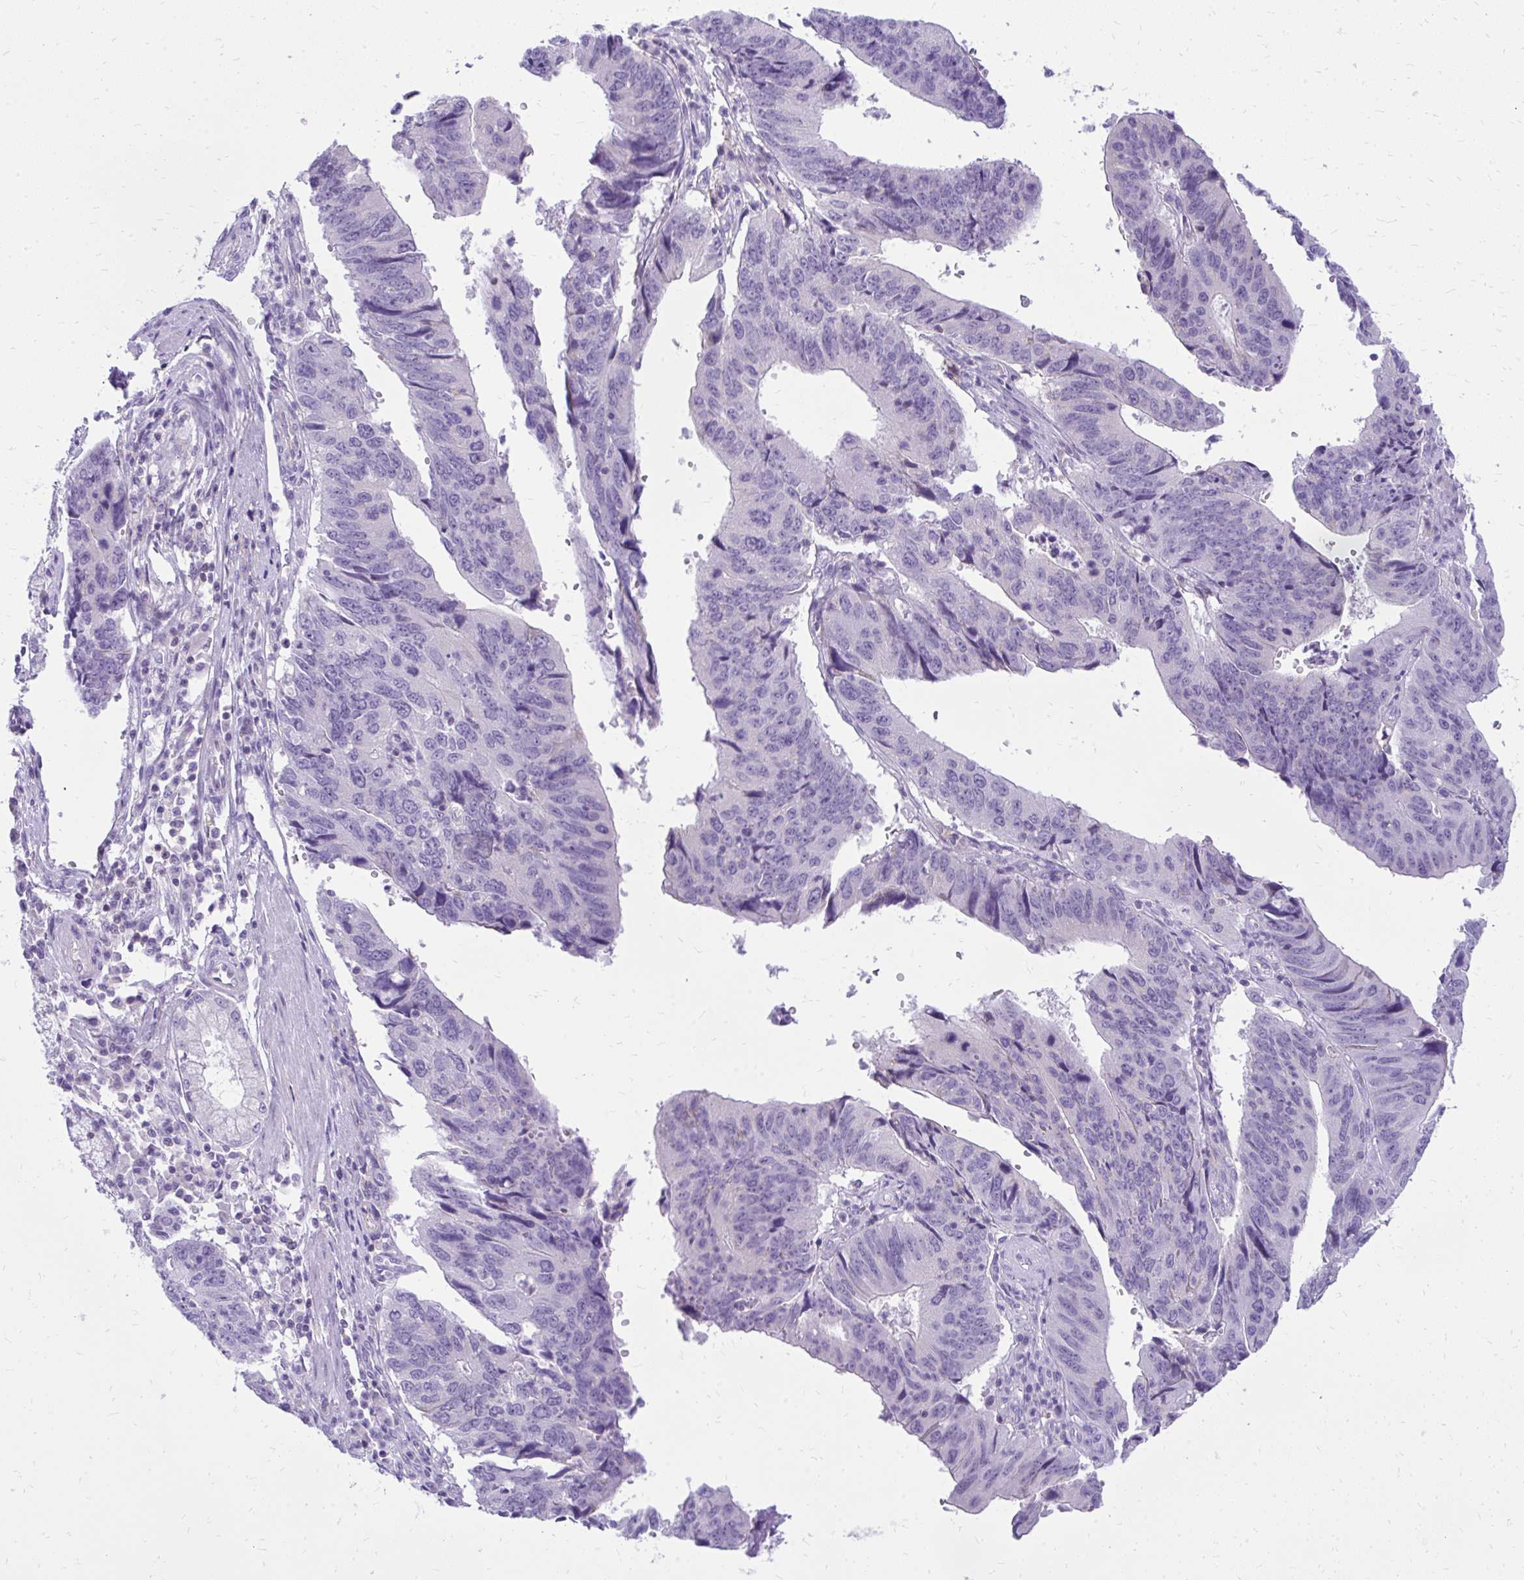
{"staining": {"intensity": "negative", "quantity": "none", "location": "none"}, "tissue": "stomach cancer", "cell_type": "Tumor cells", "image_type": "cancer", "snomed": [{"axis": "morphology", "description": "Adenocarcinoma, NOS"}, {"axis": "topography", "description": "Stomach"}], "caption": "Immunohistochemistry (IHC) of human stomach adenocarcinoma displays no expression in tumor cells.", "gene": "GPRIN3", "patient": {"sex": "male", "age": 59}}